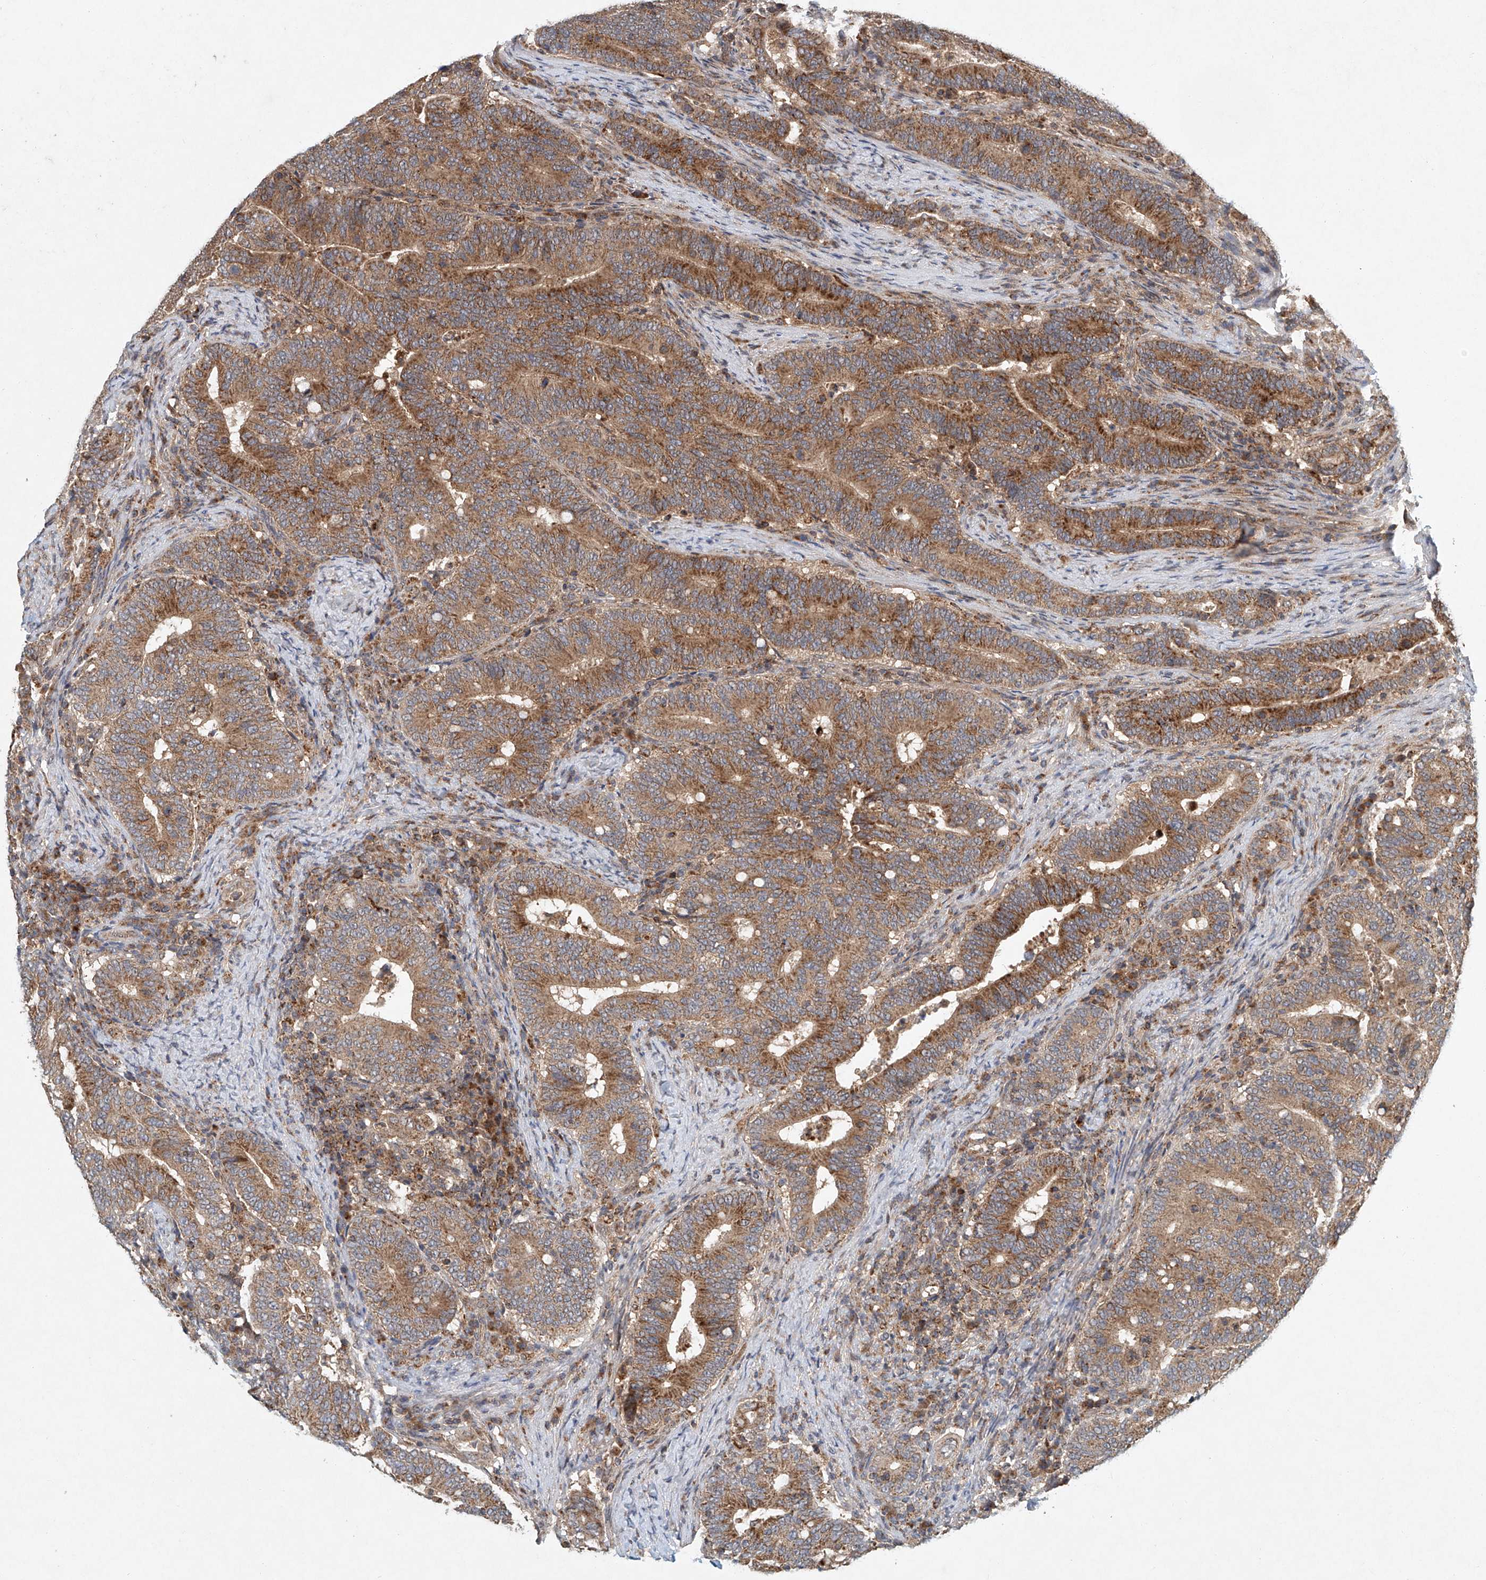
{"staining": {"intensity": "moderate", "quantity": ">75%", "location": "cytoplasmic/membranous"}, "tissue": "colorectal cancer", "cell_type": "Tumor cells", "image_type": "cancer", "snomed": [{"axis": "morphology", "description": "Adenocarcinoma, NOS"}, {"axis": "topography", "description": "Colon"}], "caption": "Protein analysis of colorectal adenocarcinoma tissue reveals moderate cytoplasmic/membranous staining in approximately >75% of tumor cells.", "gene": "DCAF11", "patient": {"sex": "female", "age": 66}}